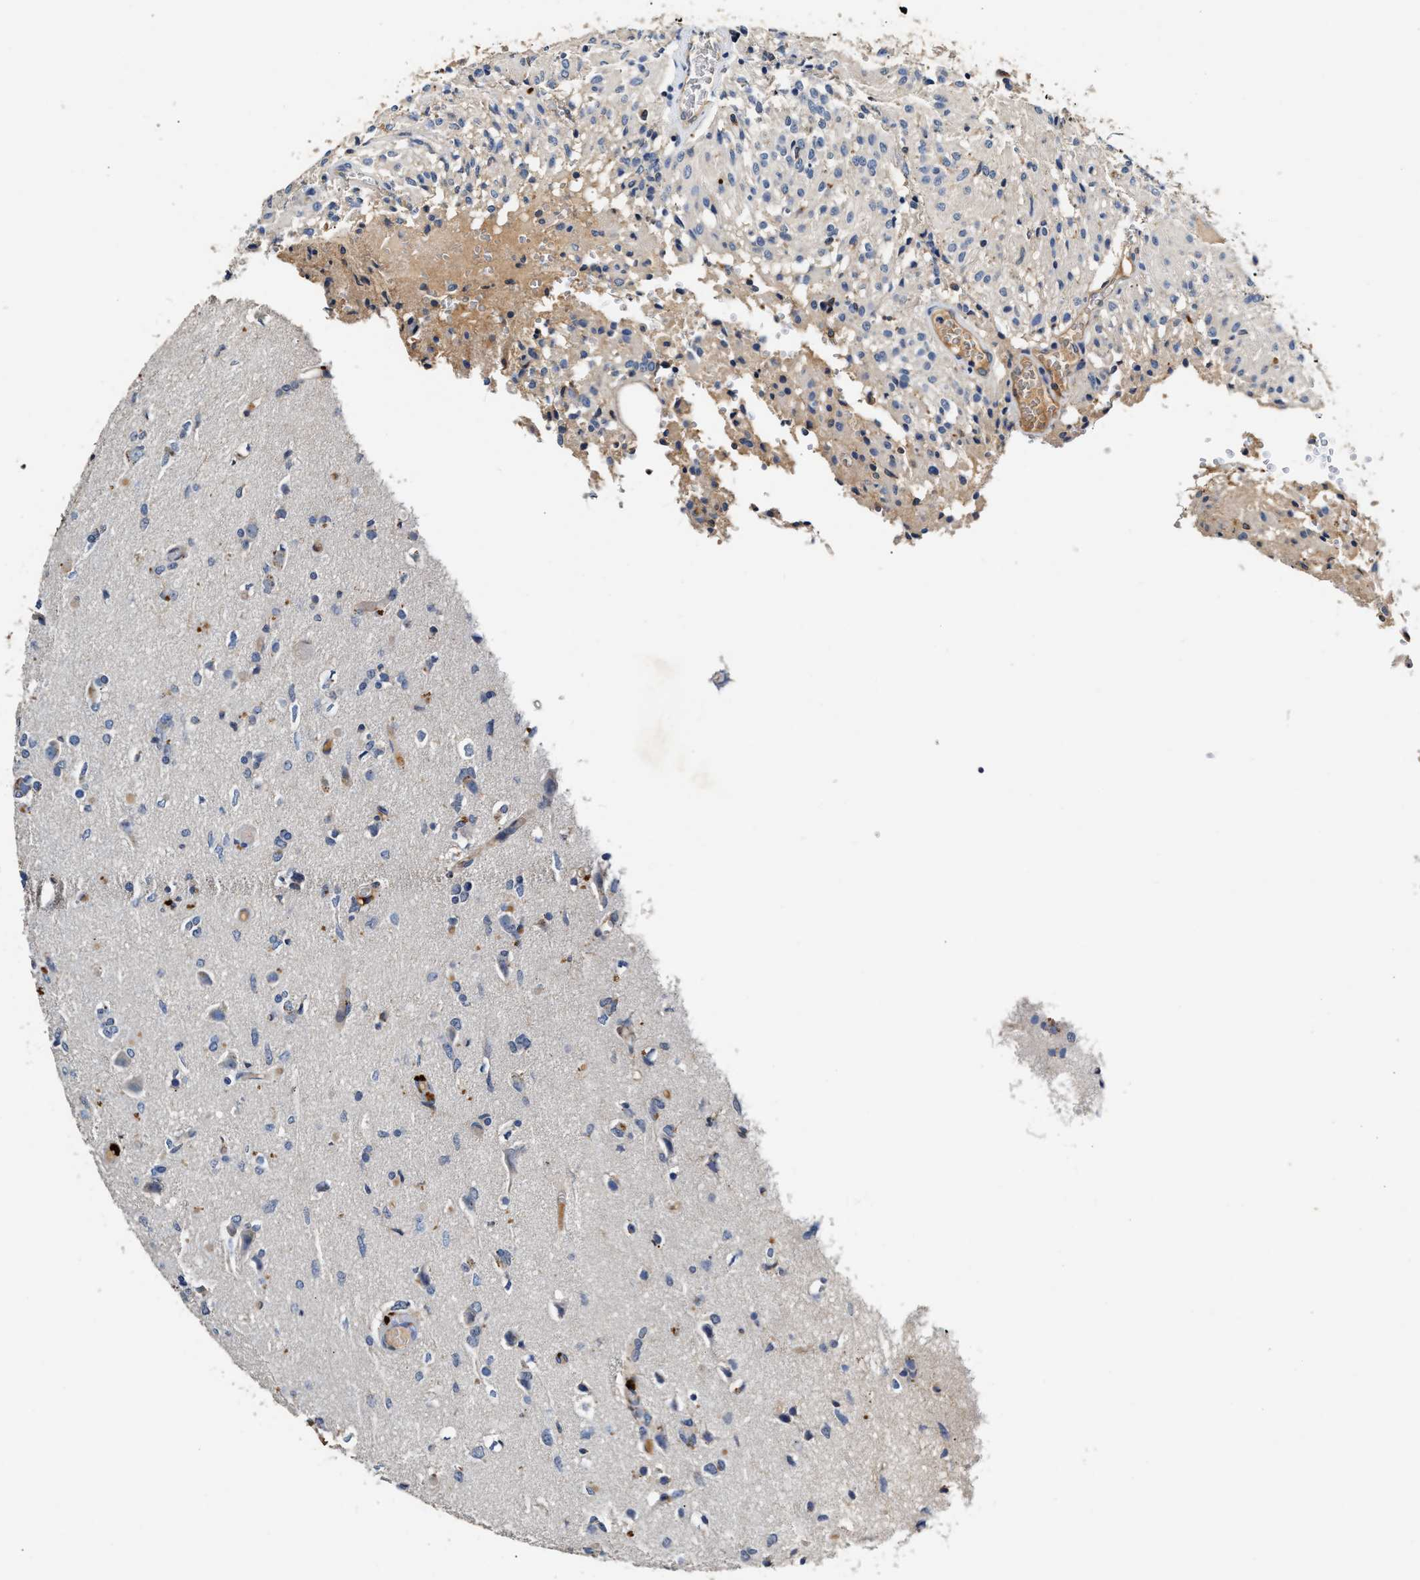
{"staining": {"intensity": "negative", "quantity": "none", "location": "none"}, "tissue": "glioma", "cell_type": "Tumor cells", "image_type": "cancer", "snomed": [{"axis": "morphology", "description": "Glioma, malignant, High grade"}, {"axis": "topography", "description": "Brain"}], "caption": "A photomicrograph of human glioma is negative for staining in tumor cells.", "gene": "SLCO2B1", "patient": {"sex": "female", "age": 59}}